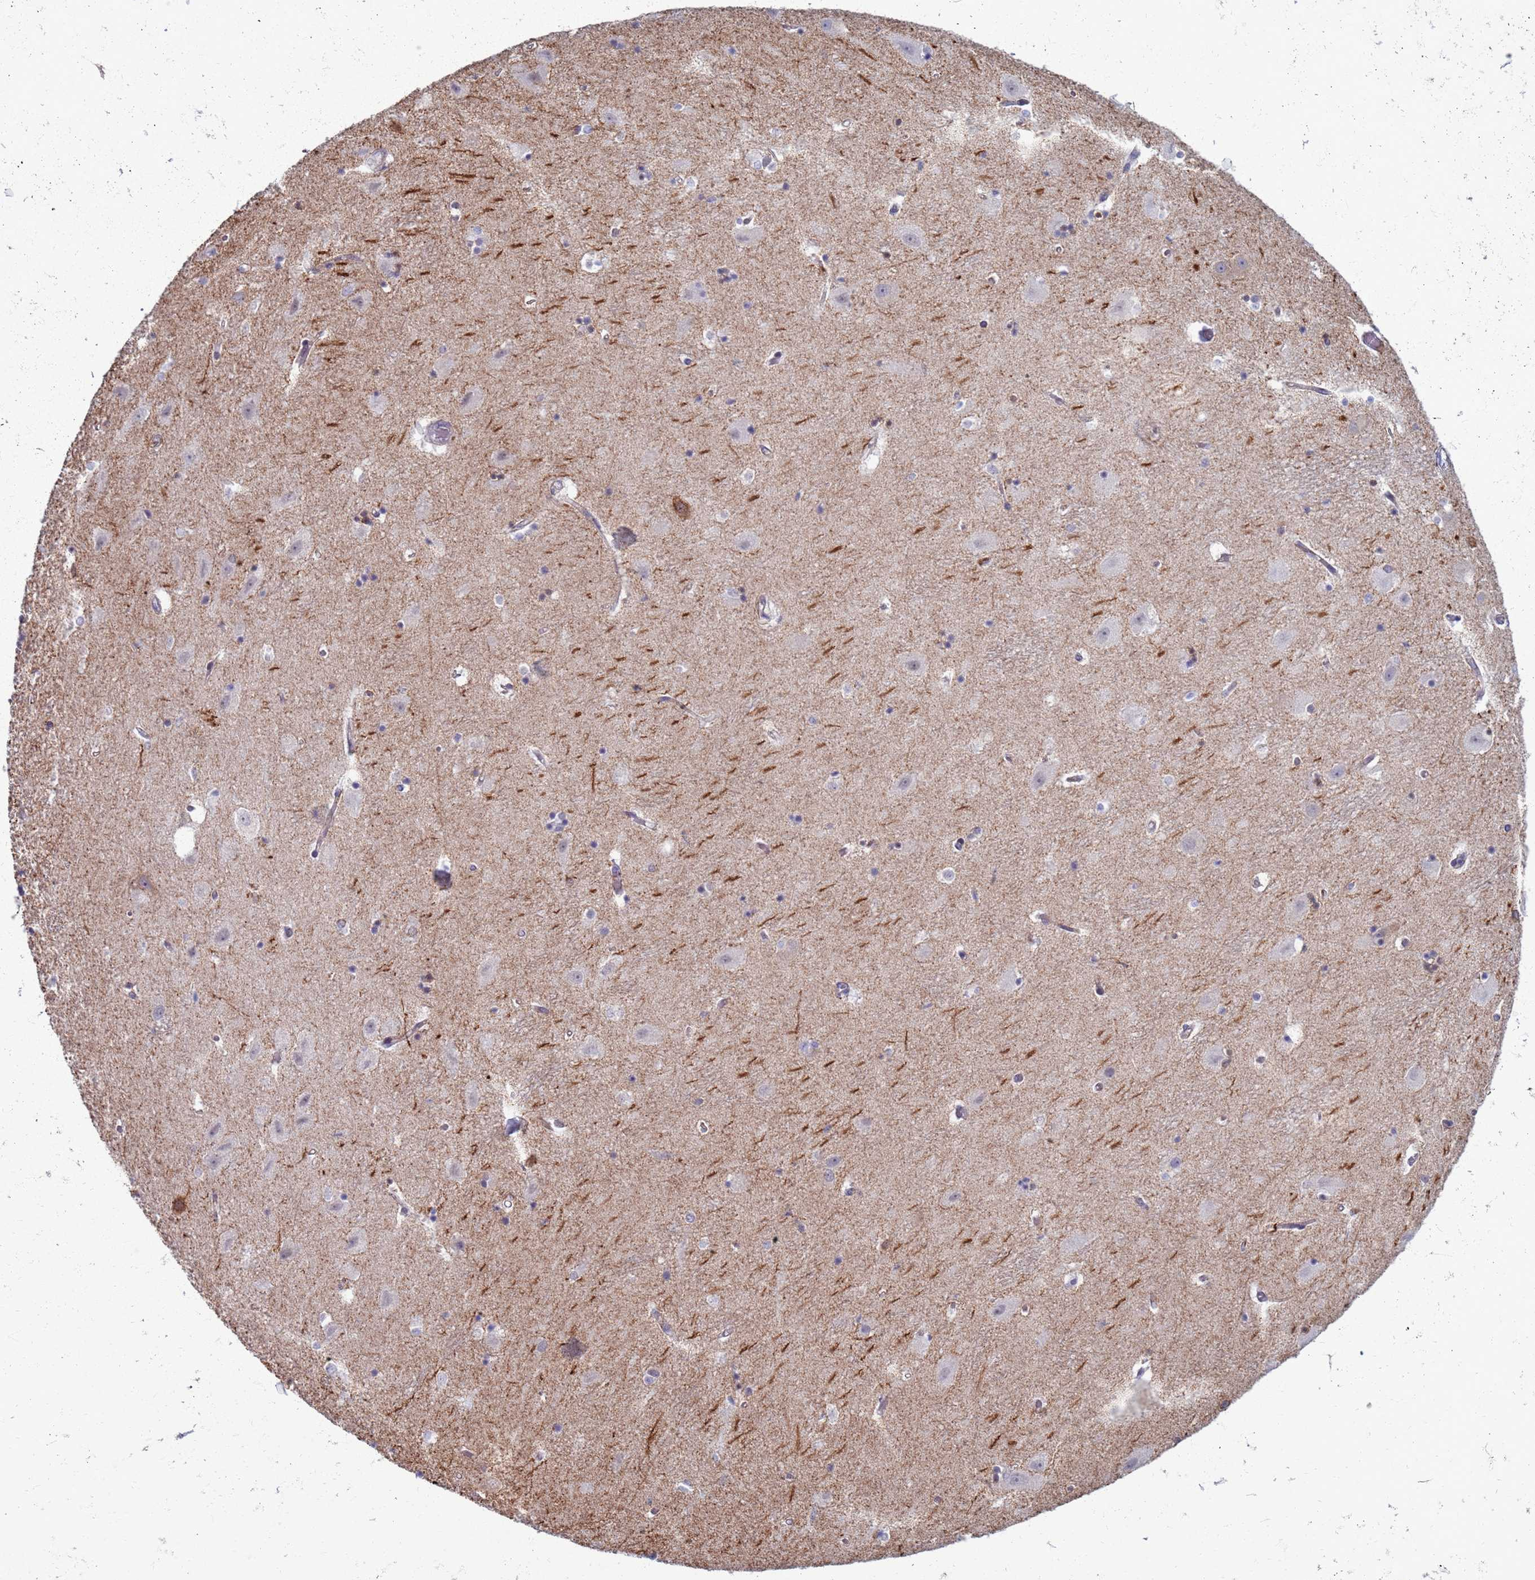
{"staining": {"intensity": "weak", "quantity": "<25%", "location": "cytoplasmic/membranous"}, "tissue": "hippocampus", "cell_type": "Glial cells", "image_type": "normal", "snomed": [{"axis": "morphology", "description": "Normal tissue, NOS"}, {"axis": "topography", "description": "Hippocampus"}], "caption": "Normal hippocampus was stained to show a protein in brown. There is no significant staining in glial cells.", "gene": "CLCA2", "patient": {"sex": "female", "age": 52}}